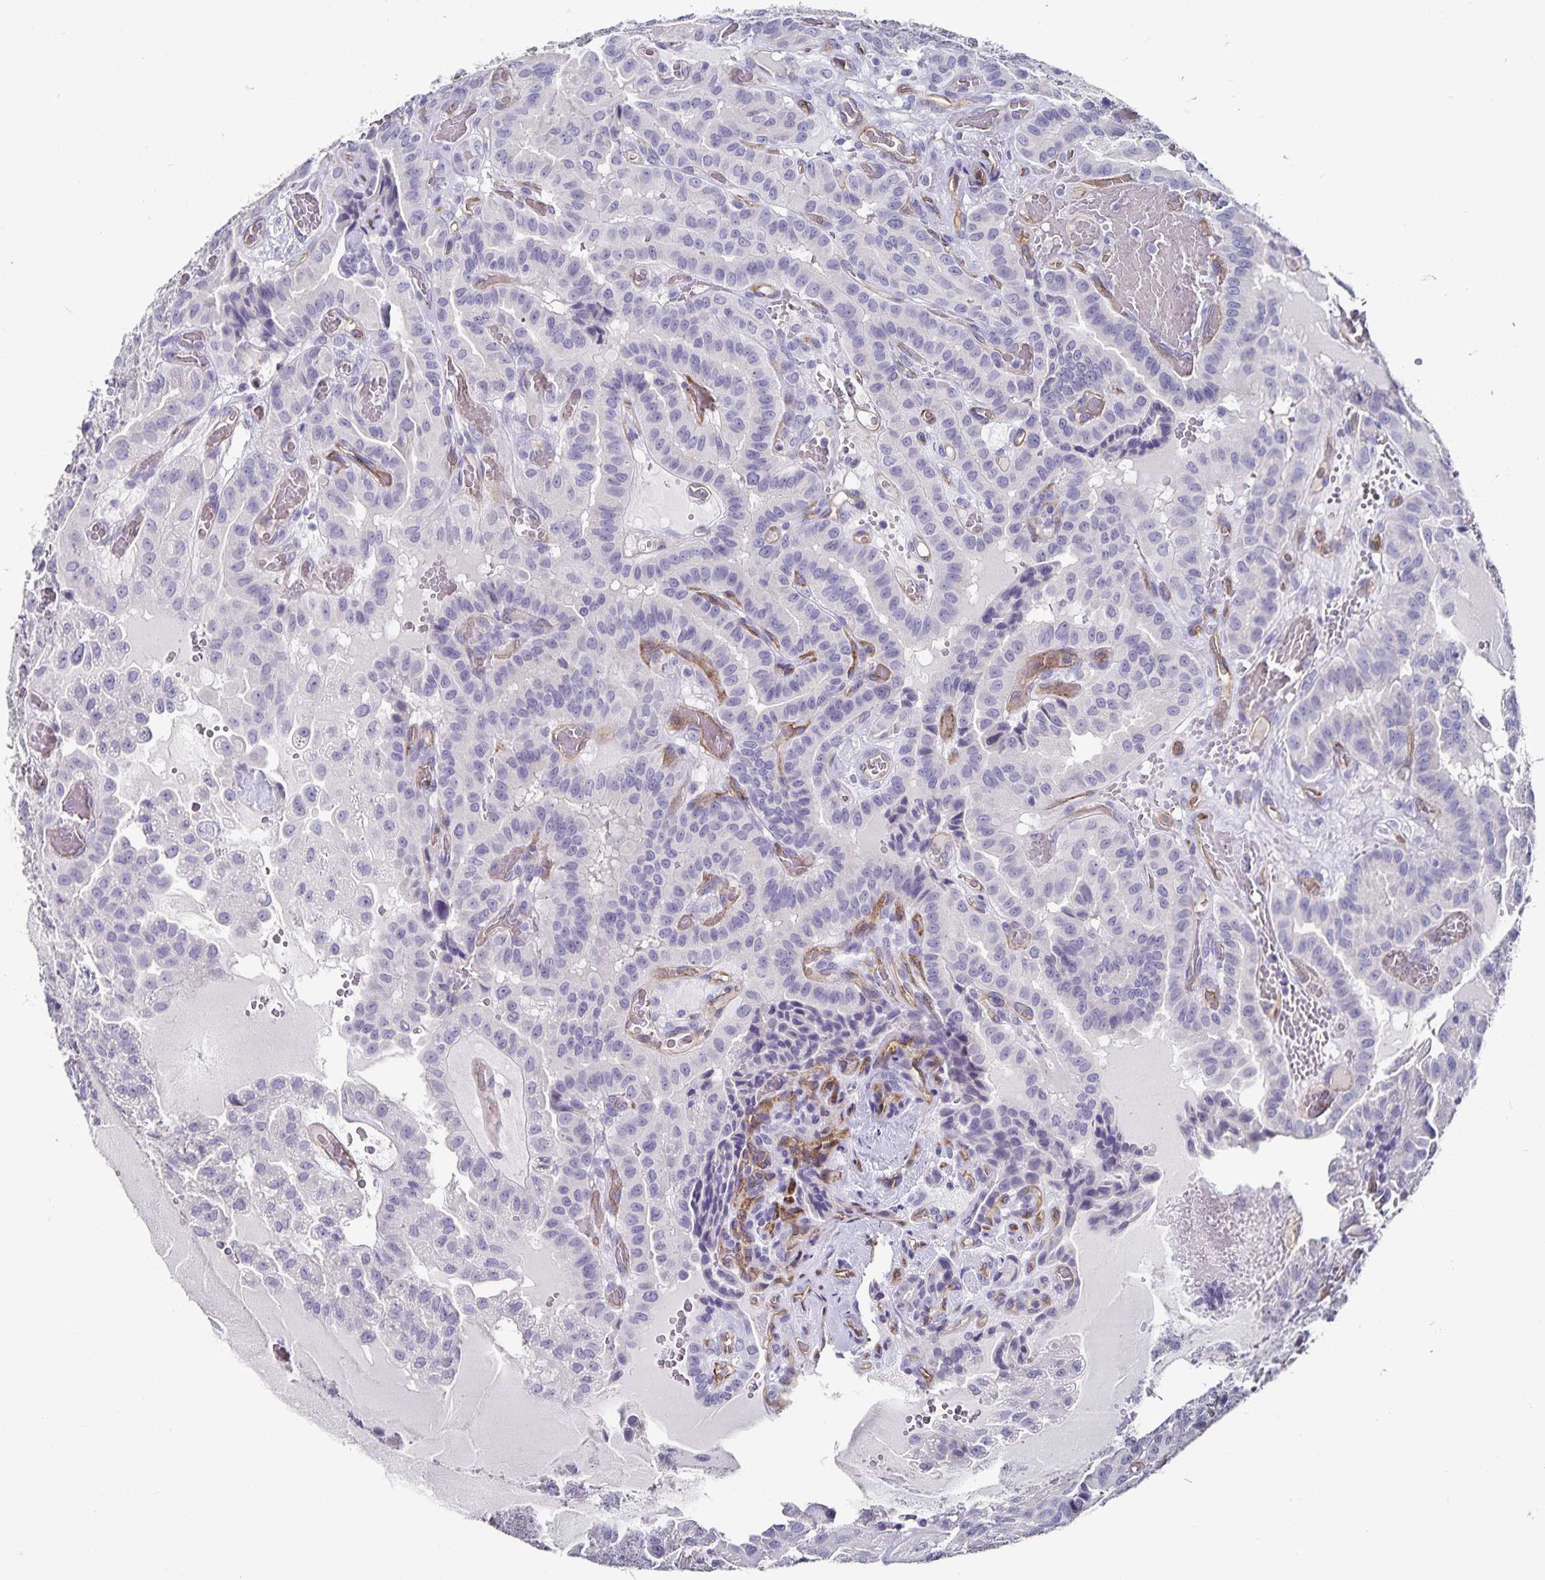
{"staining": {"intensity": "negative", "quantity": "none", "location": "none"}, "tissue": "thyroid cancer", "cell_type": "Tumor cells", "image_type": "cancer", "snomed": [{"axis": "morphology", "description": "Papillary adenocarcinoma, NOS"}, {"axis": "morphology", "description": "Papillary adenoma metastatic"}, {"axis": "topography", "description": "Thyroid gland"}], "caption": "Tumor cells are negative for protein expression in human thyroid cancer (papillary adenocarcinoma). Nuclei are stained in blue.", "gene": "PODXL", "patient": {"sex": "male", "age": 87}}